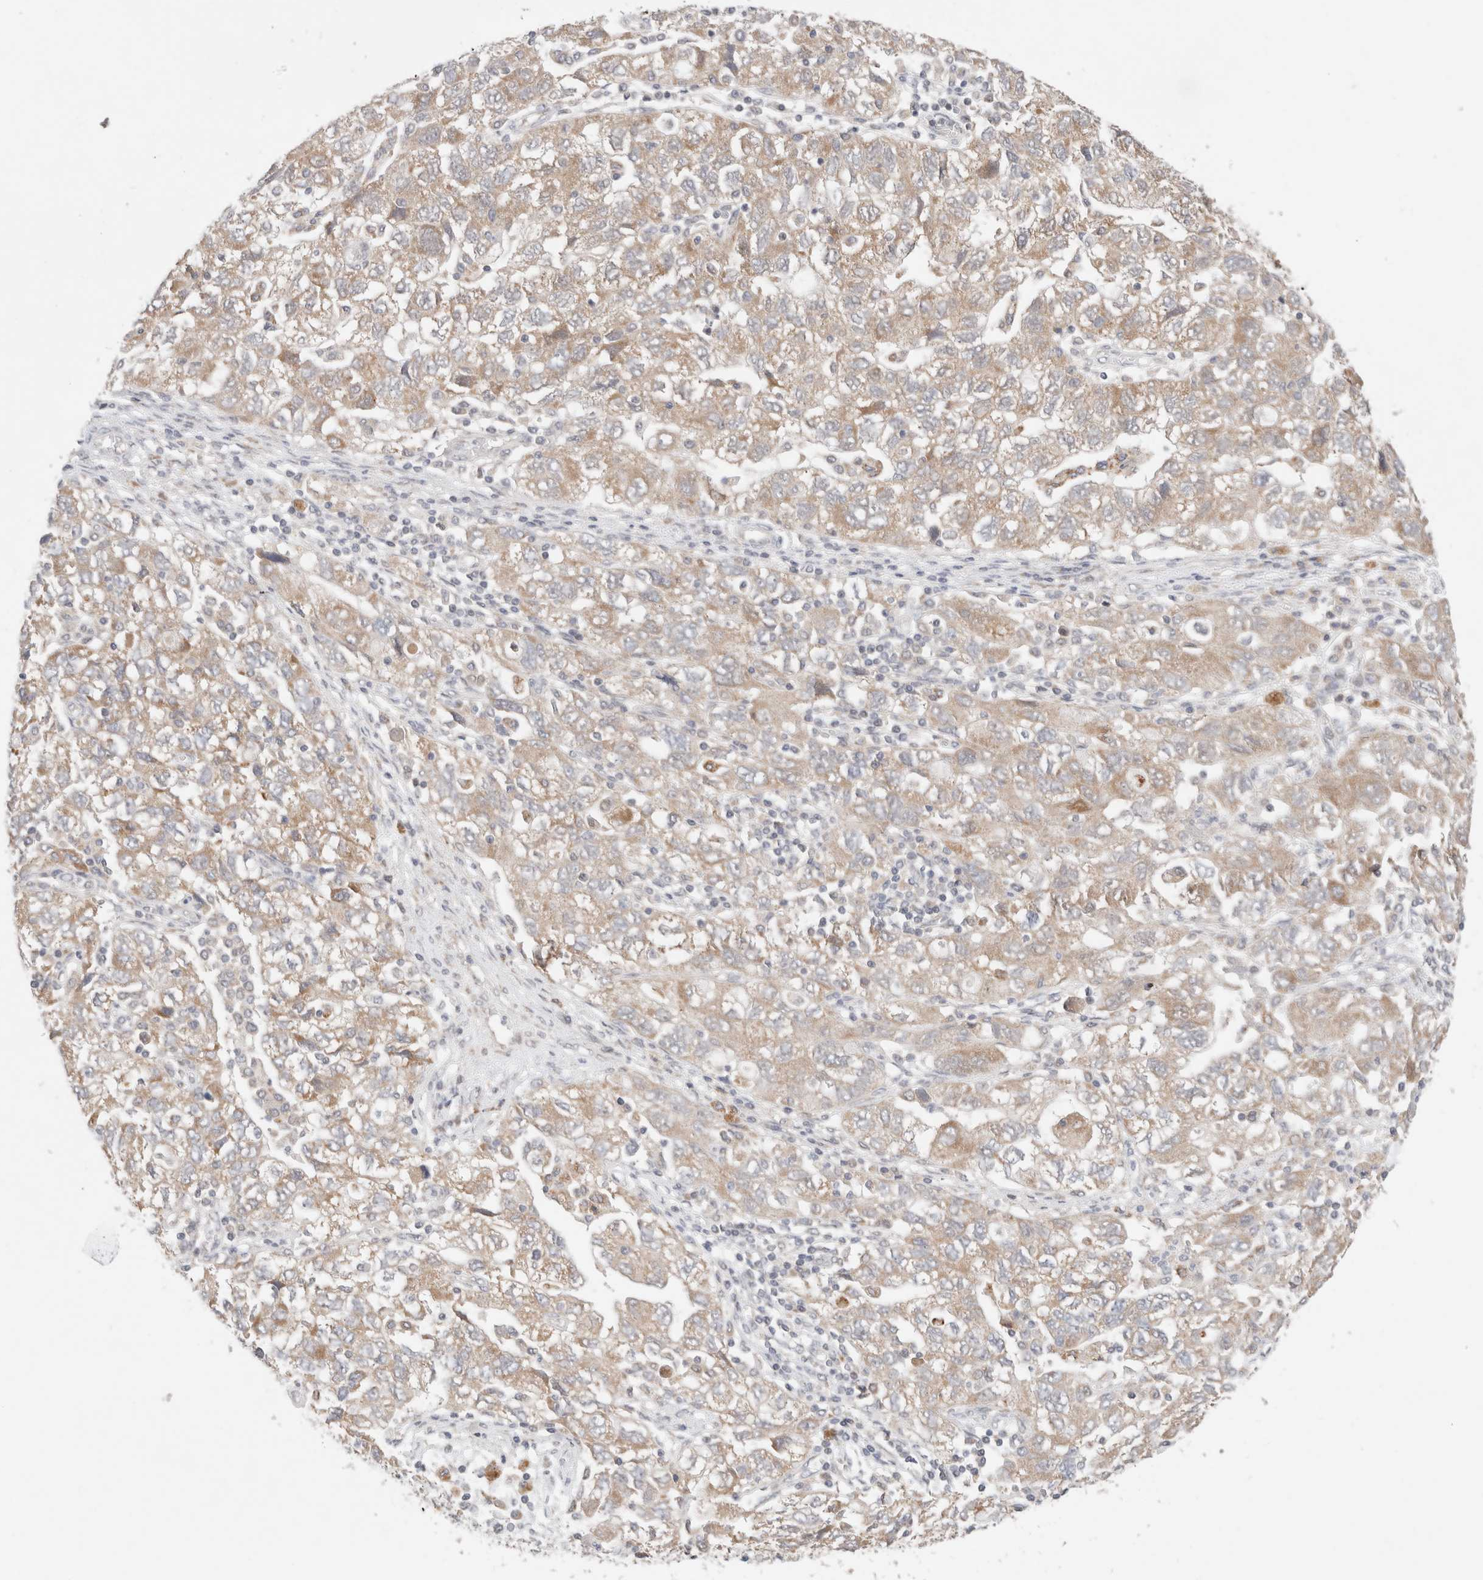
{"staining": {"intensity": "weak", "quantity": ">75%", "location": "cytoplasmic/membranous"}, "tissue": "ovarian cancer", "cell_type": "Tumor cells", "image_type": "cancer", "snomed": [{"axis": "morphology", "description": "Carcinoma, NOS"}, {"axis": "morphology", "description": "Cystadenocarcinoma, serous, NOS"}, {"axis": "topography", "description": "Ovary"}], "caption": "Human ovarian cancer (carcinoma) stained with a brown dye shows weak cytoplasmic/membranous positive staining in about >75% of tumor cells.", "gene": "ERI3", "patient": {"sex": "female", "age": 69}}